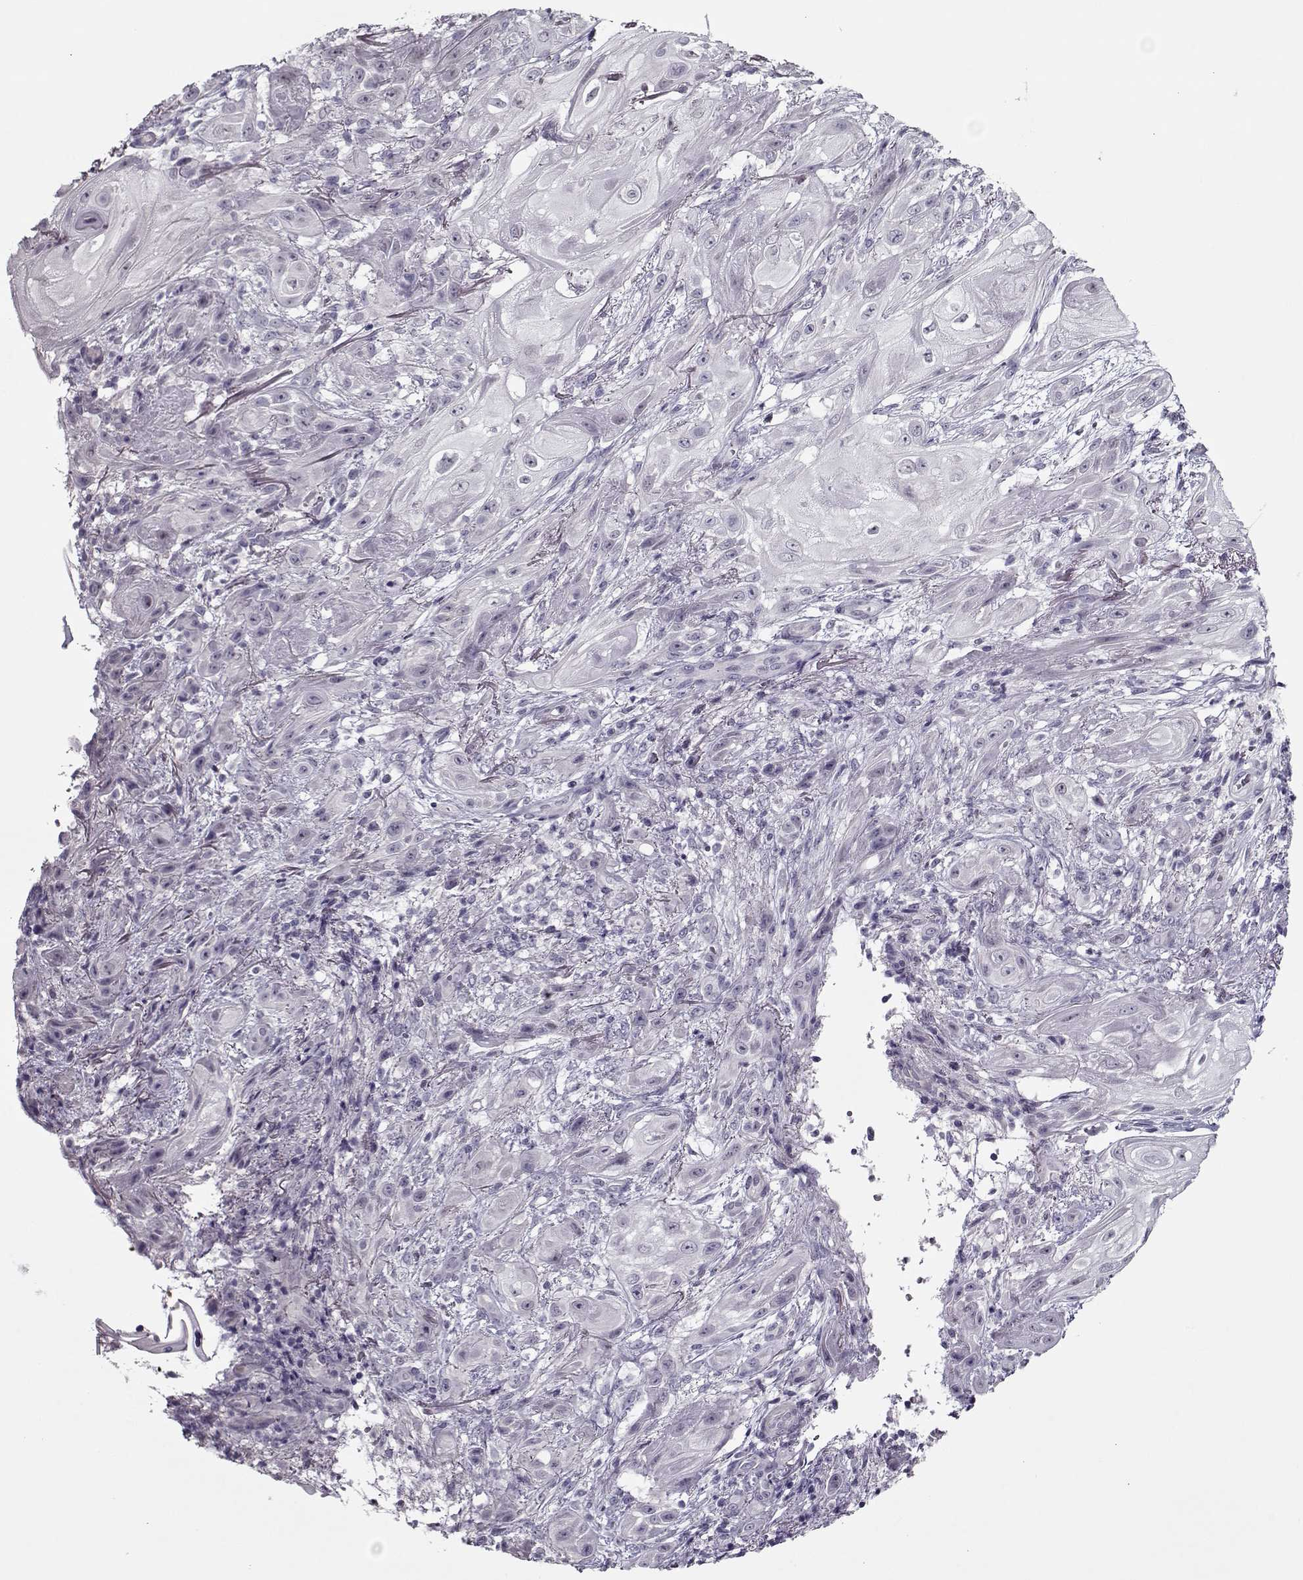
{"staining": {"intensity": "negative", "quantity": "none", "location": "none"}, "tissue": "skin cancer", "cell_type": "Tumor cells", "image_type": "cancer", "snomed": [{"axis": "morphology", "description": "Squamous cell carcinoma, NOS"}, {"axis": "topography", "description": "Skin"}], "caption": "A histopathology image of human skin squamous cell carcinoma is negative for staining in tumor cells.", "gene": "CIBAR1", "patient": {"sex": "male", "age": 62}}